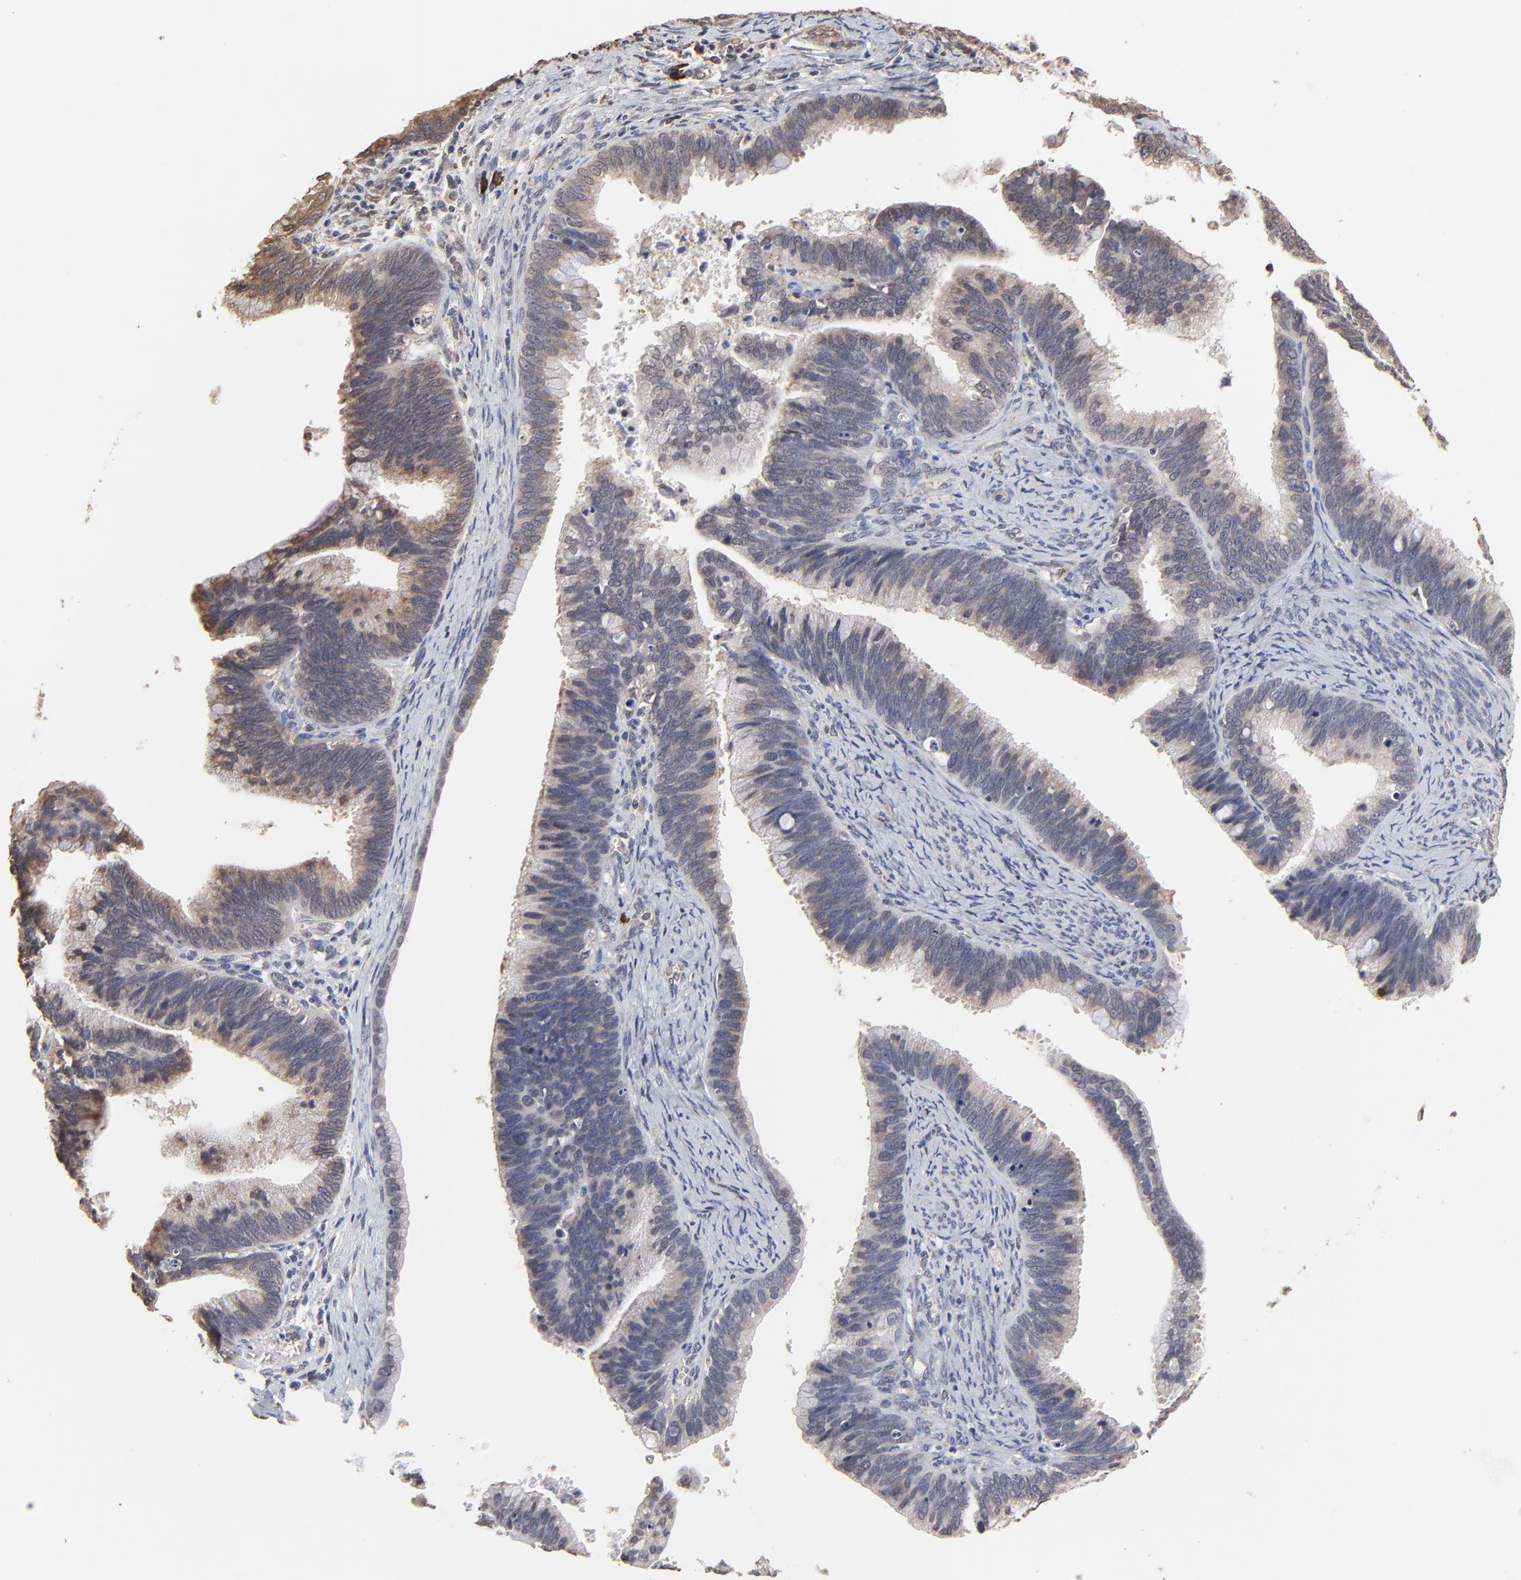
{"staining": {"intensity": "moderate", "quantity": "25%-75%", "location": "cytoplasmic/membranous"}, "tissue": "cervical cancer", "cell_type": "Tumor cells", "image_type": "cancer", "snomed": [{"axis": "morphology", "description": "Adenocarcinoma, NOS"}, {"axis": "topography", "description": "Cervix"}], "caption": "Immunohistochemical staining of cervical cancer demonstrates medium levels of moderate cytoplasmic/membranous protein expression in about 25%-75% of tumor cells. Using DAB (brown) and hematoxylin (blue) stains, captured at high magnification using brightfield microscopy.", "gene": "CHM", "patient": {"sex": "female", "age": 47}}